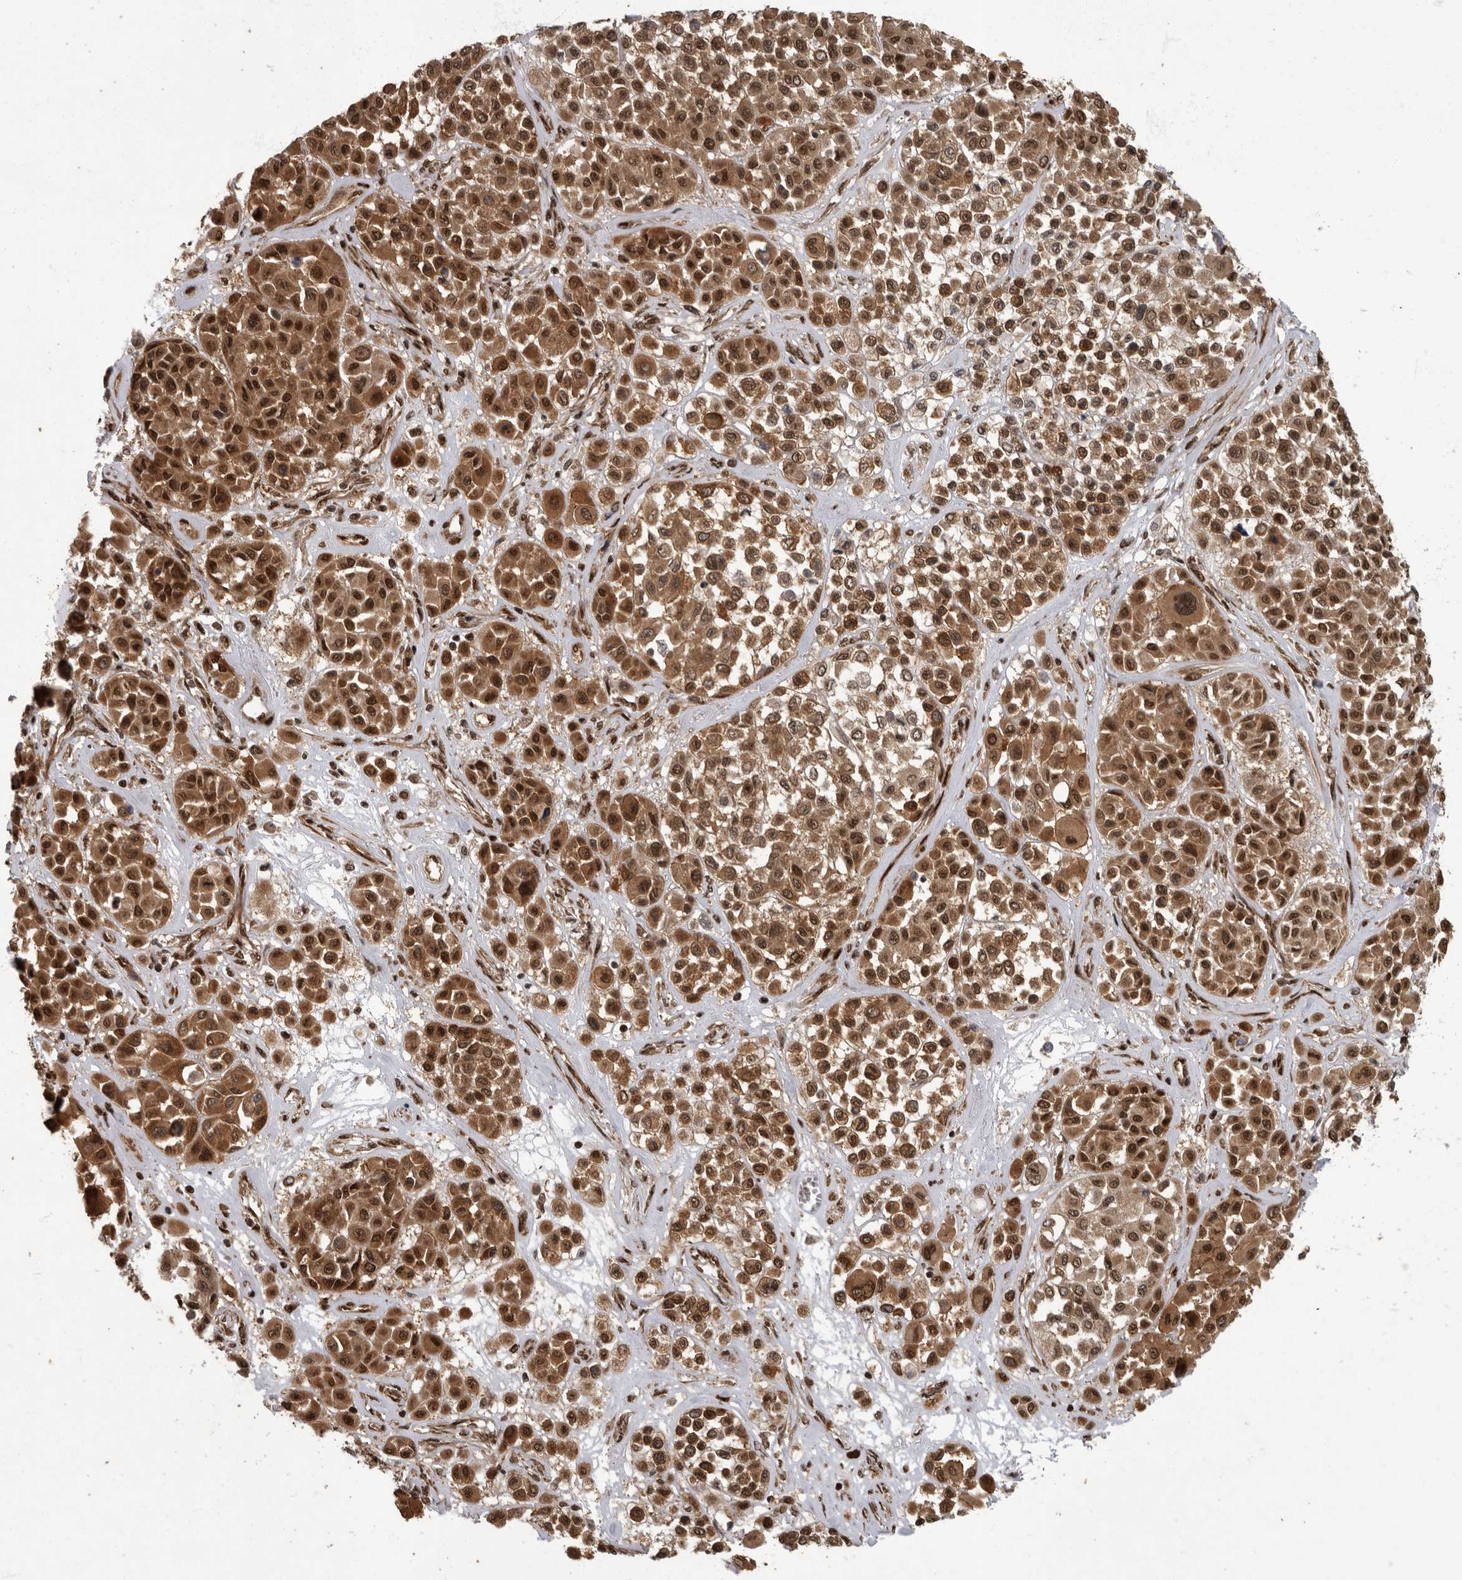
{"staining": {"intensity": "strong", "quantity": "25%-75%", "location": "cytoplasmic/membranous,nuclear"}, "tissue": "melanoma", "cell_type": "Tumor cells", "image_type": "cancer", "snomed": [{"axis": "morphology", "description": "Malignant melanoma, Metastatic site"}, {"axis": "topography", "description": "Soft tissue"}], "caption": "Malignant melanoma (metastatic site) tissue demonstrates strong cytoplasmic/membranous and nuclear staining in about 25%-75% of tumor cells Using DAB (3,3'-diaminobenzidine) (brown) and hematoxylin (blue) stains, captured at high magnification using brightfield microscopy.", "gene": "VPS50", "patient": {"sex": "male", "age": 41}}